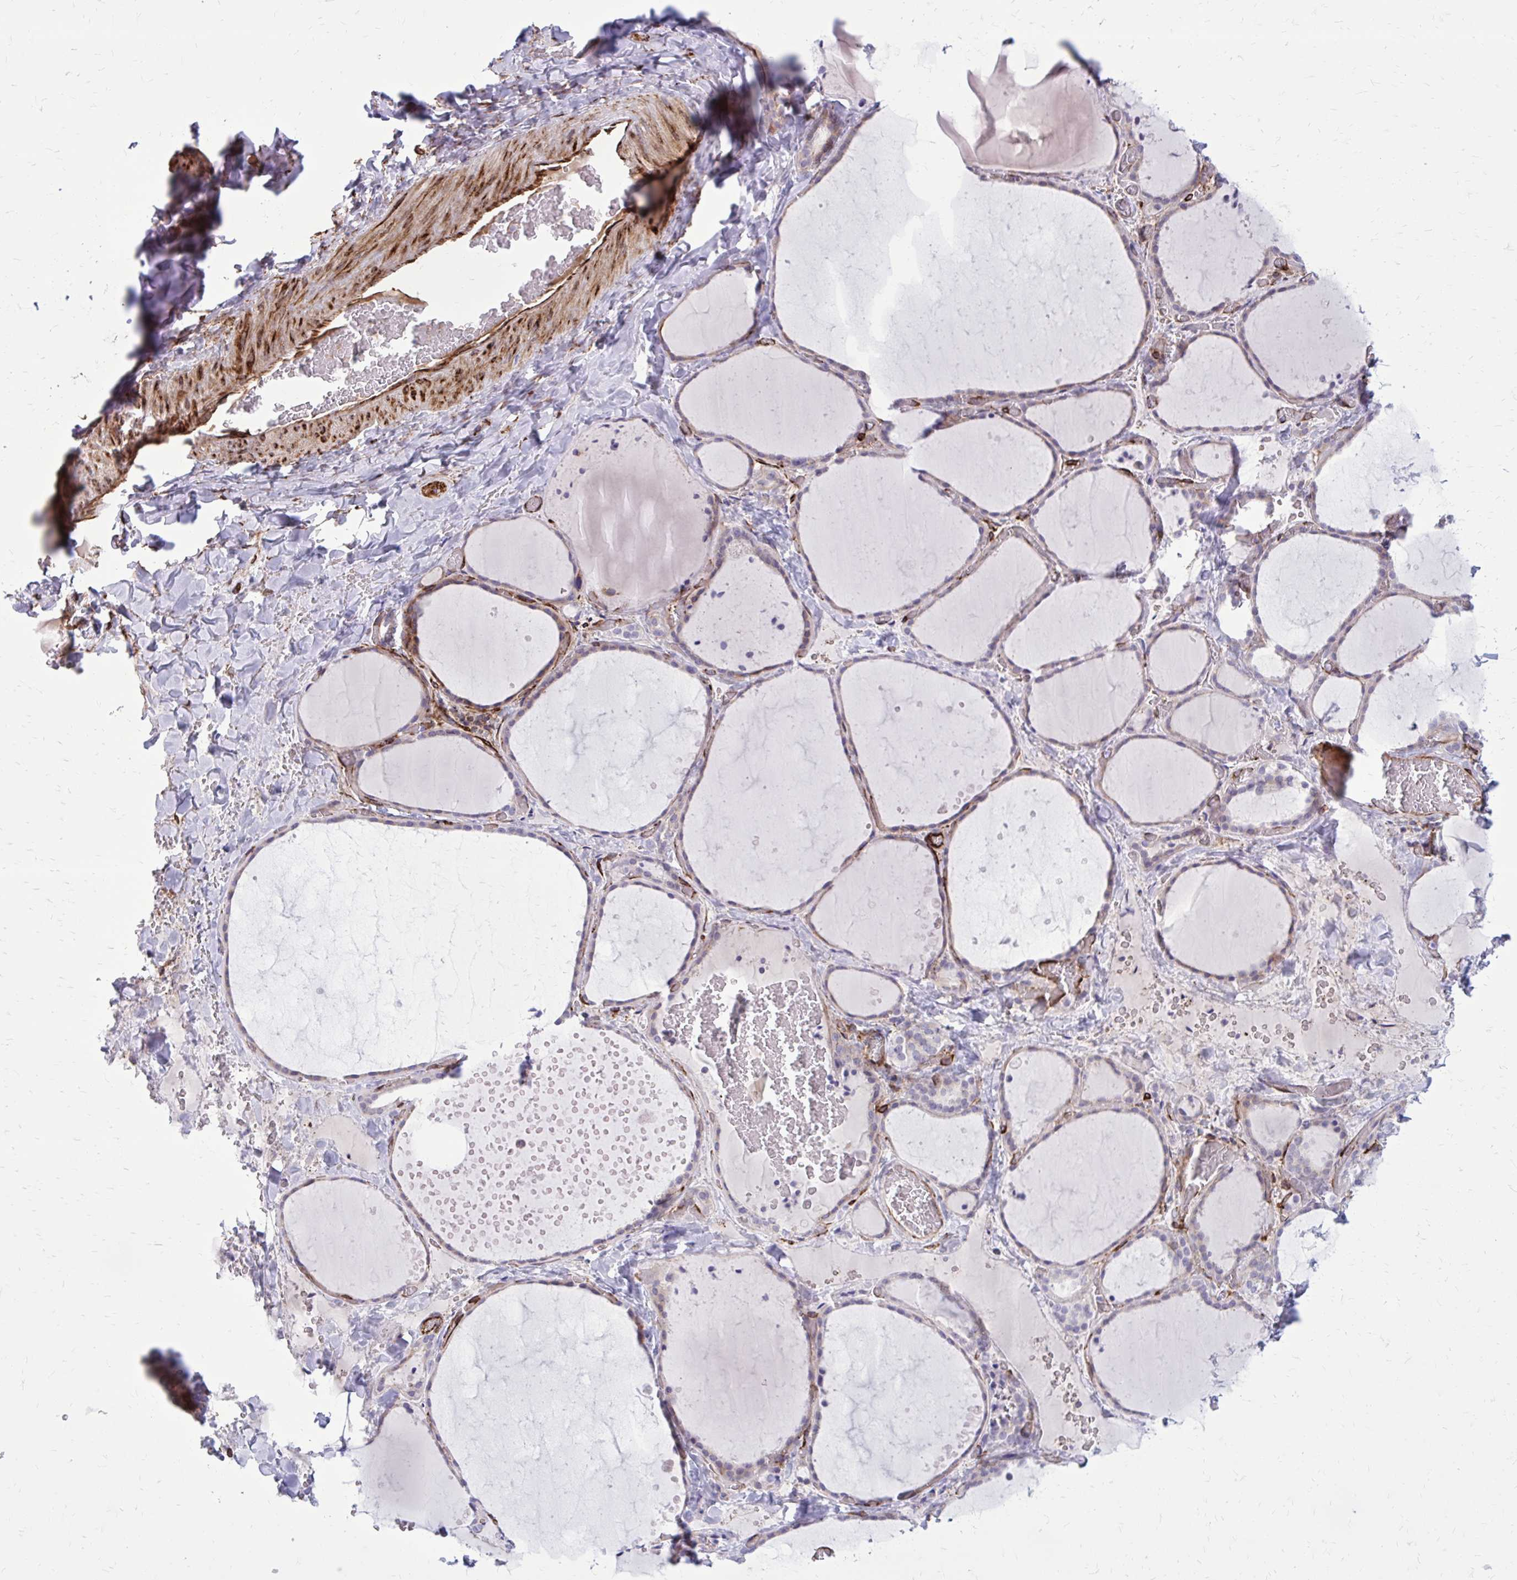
{"staining": {"intensity": "moderate", "quantity": "<25%", "location": "cytoplasmic/membranous"}, "tissue": "thyroid gland", "cell_type": "Glandular cells", "image_type": "normal", "snomed": [{"axis": "morphology", "description": "Normal tissue, NOS"}, {"axis": "topography", "description": "Thyroid gland"}], "caption": "Glandular cells reveal low levels of moderate cytoplasmic/membranous positivity in about <25% of cells in benign human thyroid gland. The staining was performed using DAB (3,3'-diaminobenzidine) to visualize the protein expression in brown, while the nuclei were stained in blue with hematoxylin (Magnification: 20x).", "gene": "BEND5", "patient": {"sex": "female", "age": 36}}